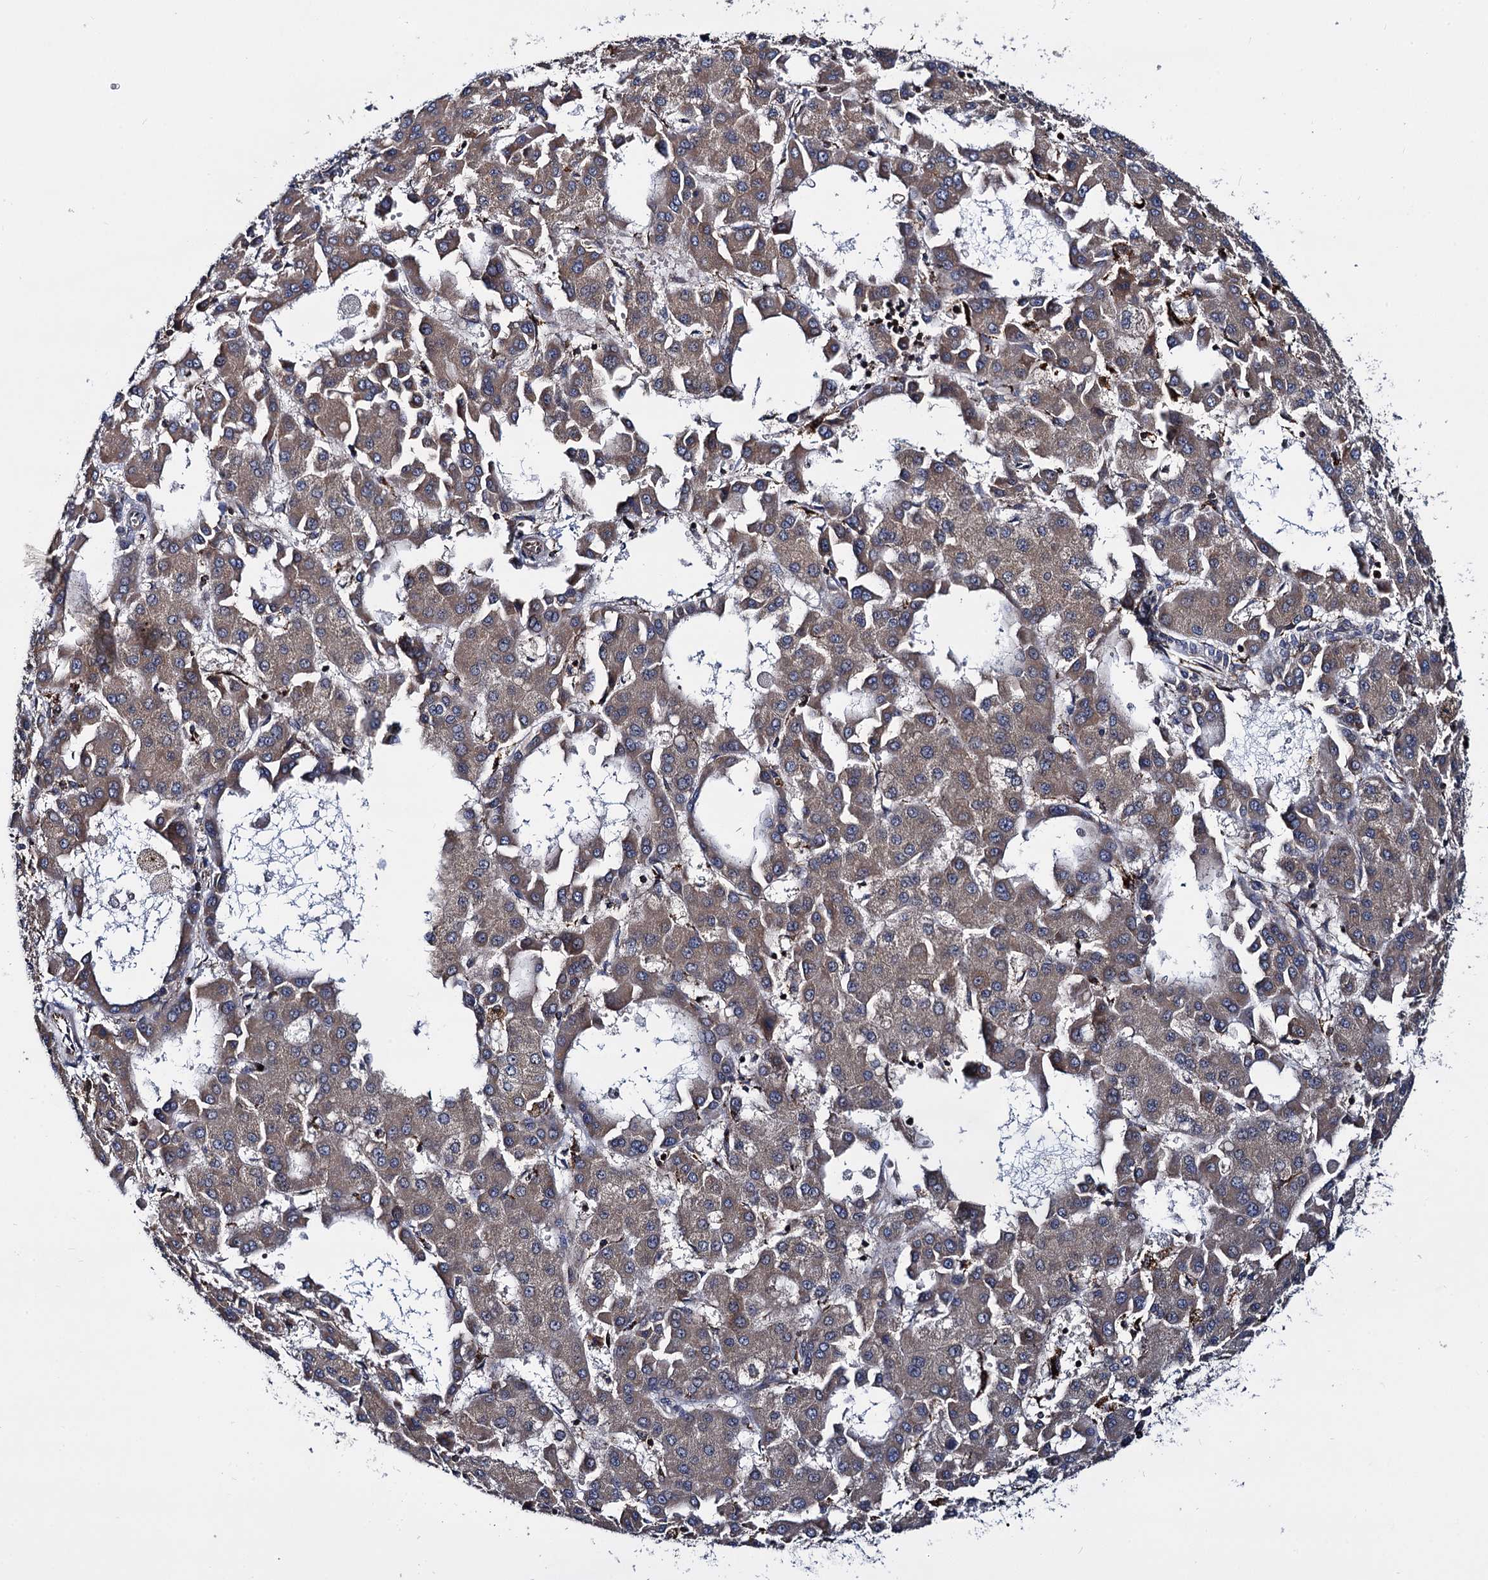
{"staining": {"intensity": "negative", "quantity": "none", "location": "none"}, "tissue": "liver cancer", "cell_type": "Tumor cells", "image_type": "cancer", "snomed": [{"axis": "morphology", "description": "Carcinoma, Hepatocellular, NOS"}, {"axis": "topography", "description": "Liver"}], "caption": "Tumor cells are negative for brown protein staining in hepatocellular carcinoma (liver).", "gene": "UFM1", "patient": {"sex": "male", "age": 47}}